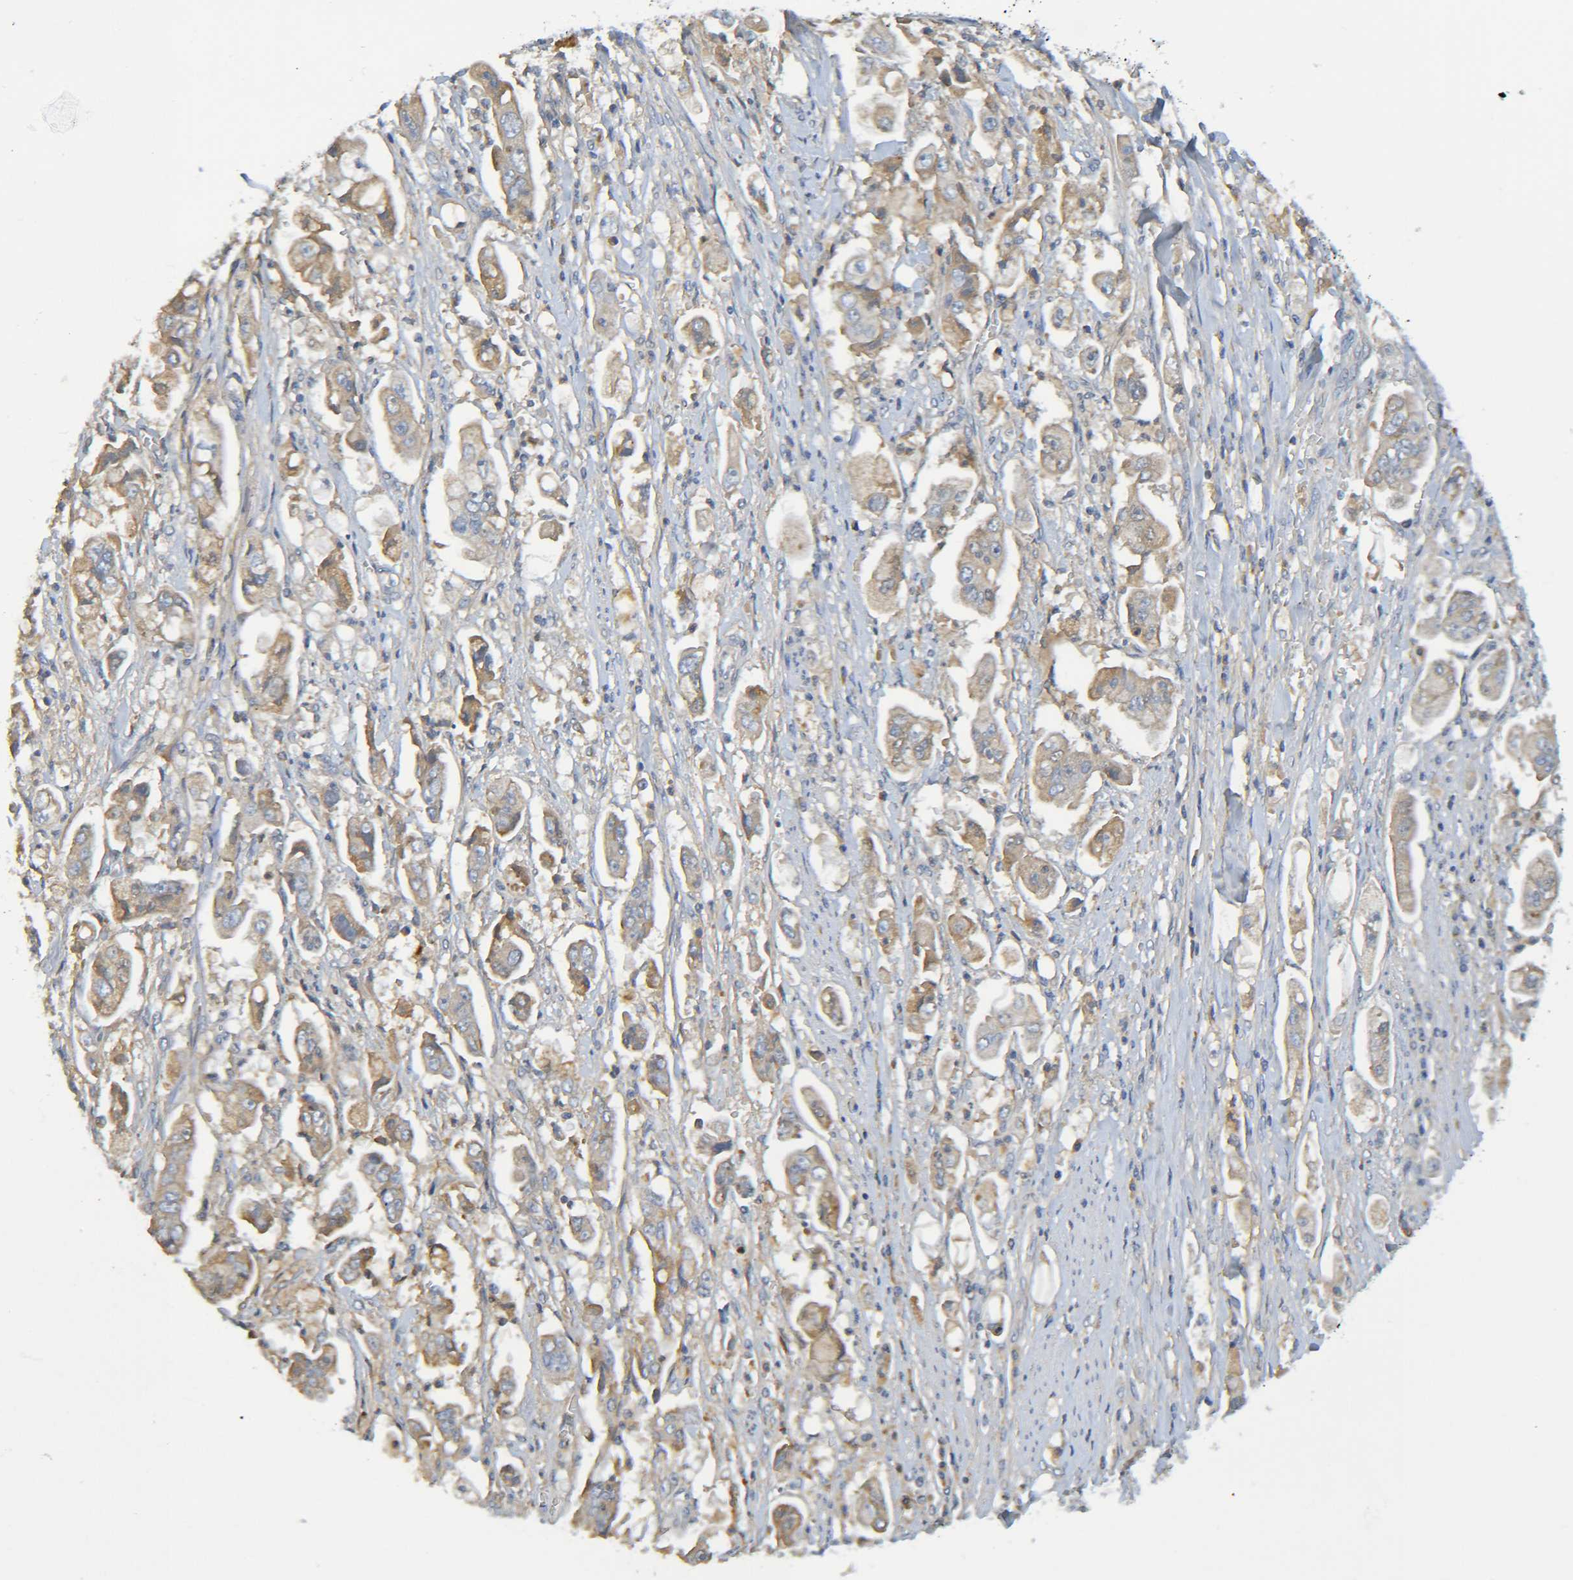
{"staining": {"intensity": "moderate", "quantity": ">75%", "location": "cytoplasmic/membranous"}, "tissue": "stomach cancer", "cell_type": "Tumor cells", "image_type": "cancer", "snomed": [{"axis": "morphology", "description": "Adenocarcinoma, NOS"}, {"axis": "topography", "description": "Stomach"}], "caption": "Moderate cytoplasmic/membranous staining for a protein is appreciated in about >75% of tumor cells of adenocarcinoma (stomach) using IHC.", "gene": "C1QA", "patient": {"sex": "male", "age": 62}}